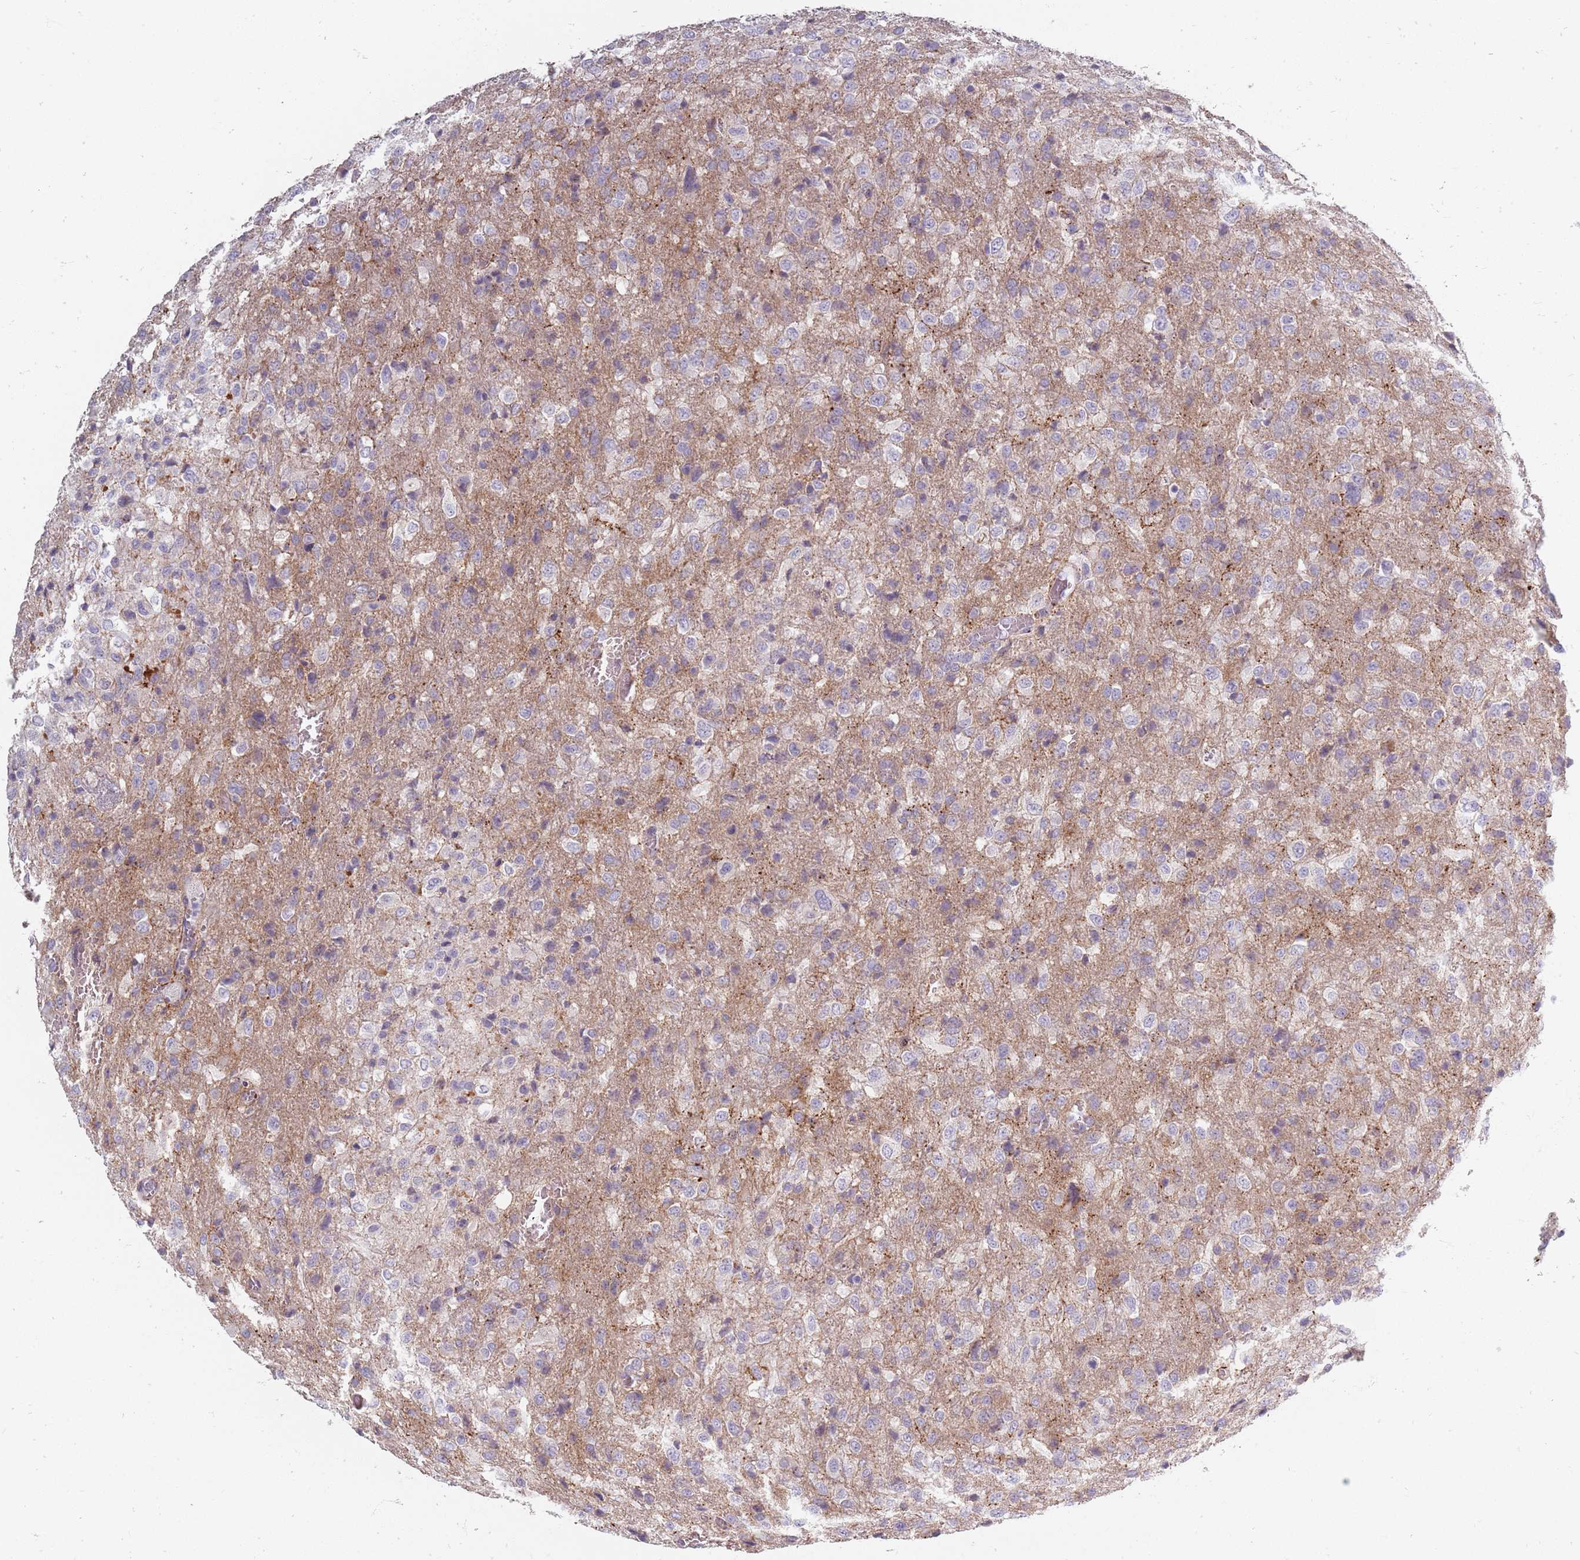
{"staining": {"intensity": "negative", "quantity": "none", "location": "none"}, "tissue": "glioma", "cell_type": "Tumor cells", "image_type": "cancer", "snomed": [{"axis": "morphology", "description": "Glioma, malignant, High grade"}, {"axis": "topography", "description": "Brain"}], "caption": "A high-resolution image shows IHC staining of high-grade glioma (malignant), which exhibits no significant positivity in tumor cells.", "gene": "SYNGR3", "patient": {"sex": "female", "age": 74}}